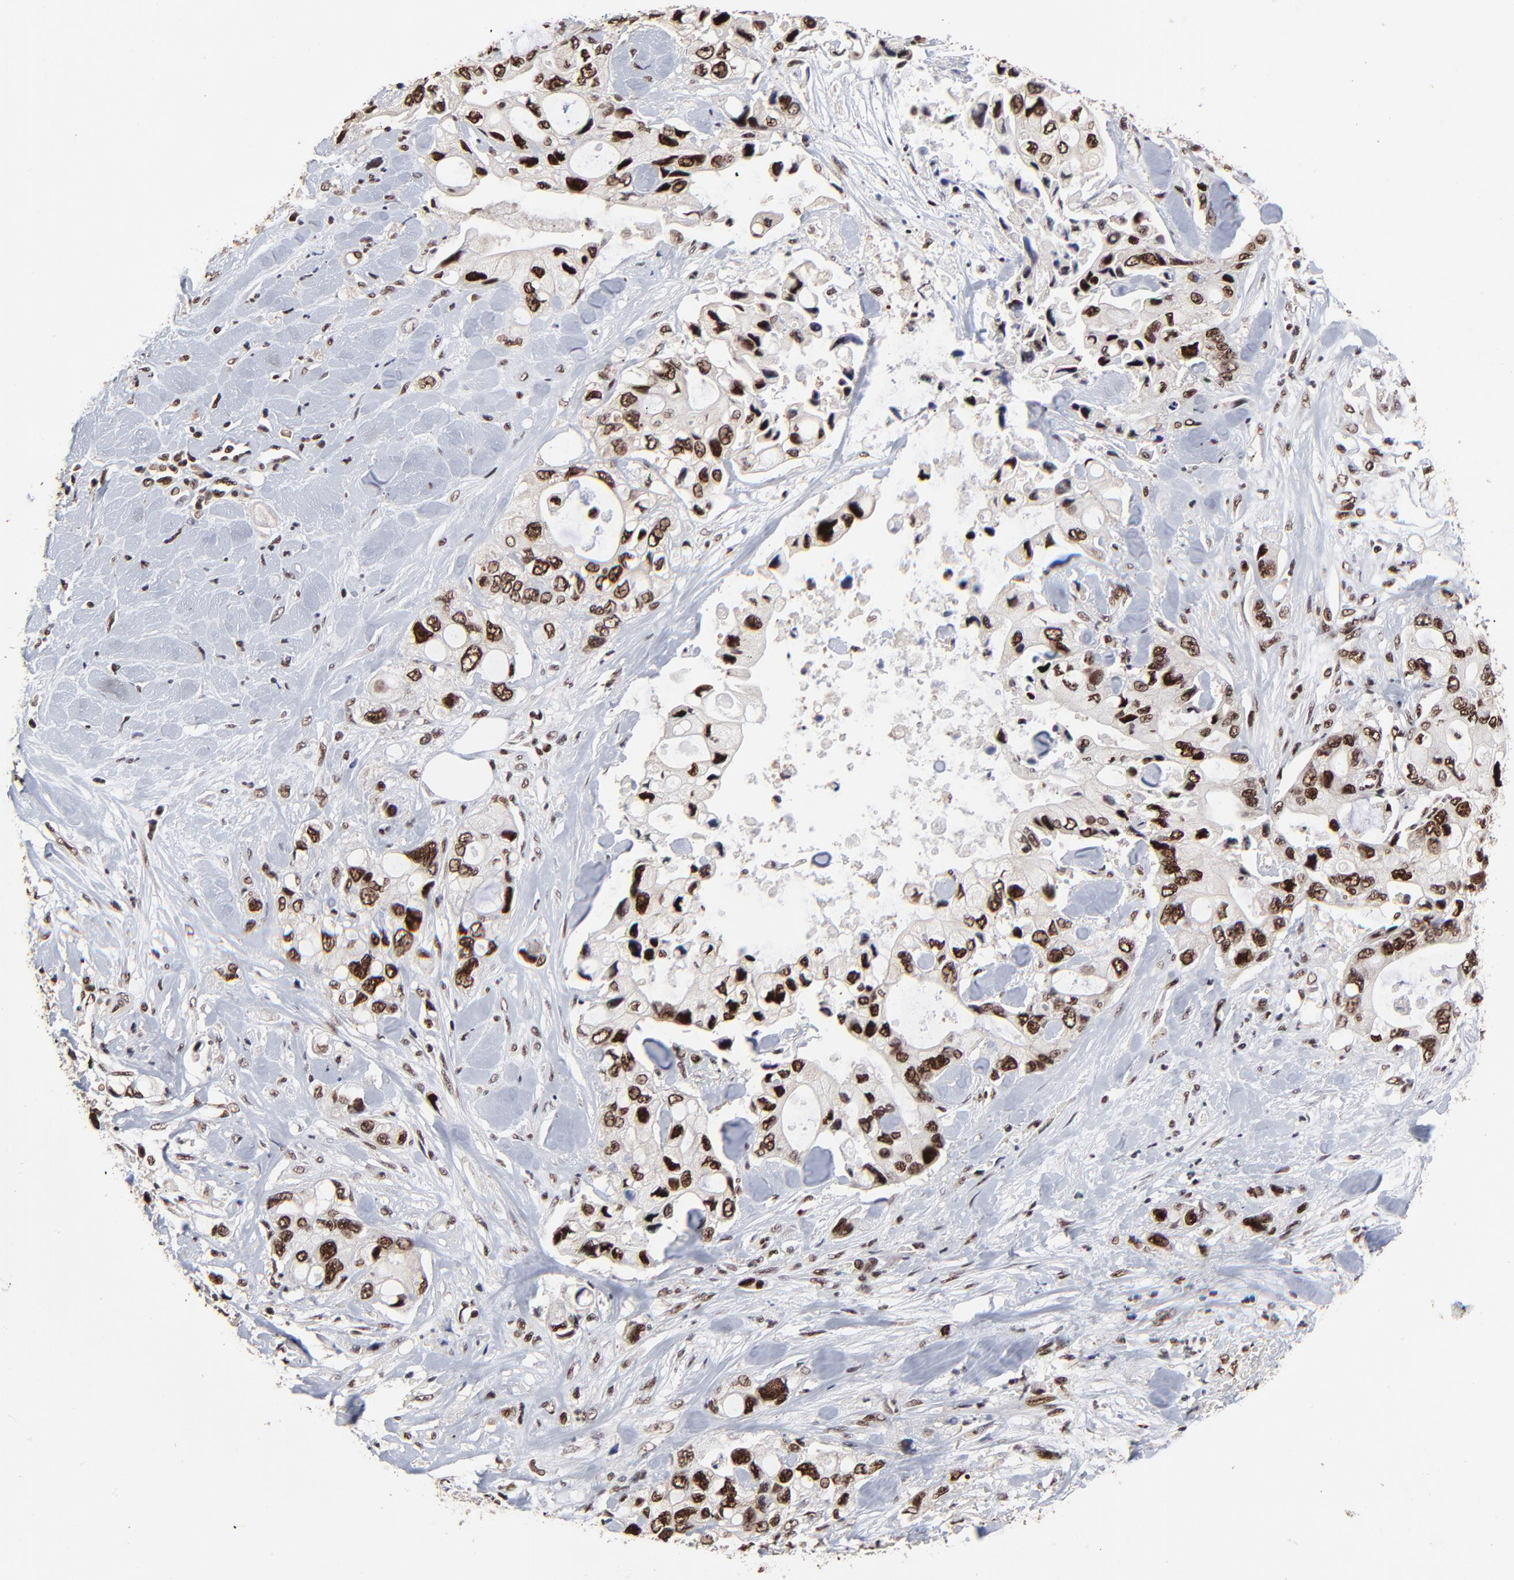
{"staining": {"intensity": "strong", "quantity": ">75%", "location": "nuclear"}, "tissue": "pancreatic cancer", "cell_type": "Tumor cells", "image_type": "cancer", "snomed": [{"axis": "morphology", "description": "Adenocarcinoma, NOS"}, {"axis": "topography", "description": "Pancreas"}], "caption": "Pancreatic adenocarcinoma tissue displays strong nuclear expression in about >75% of tumor cells", "gene": "RBM22", "patient": {"sex": "male", "age": 70}}